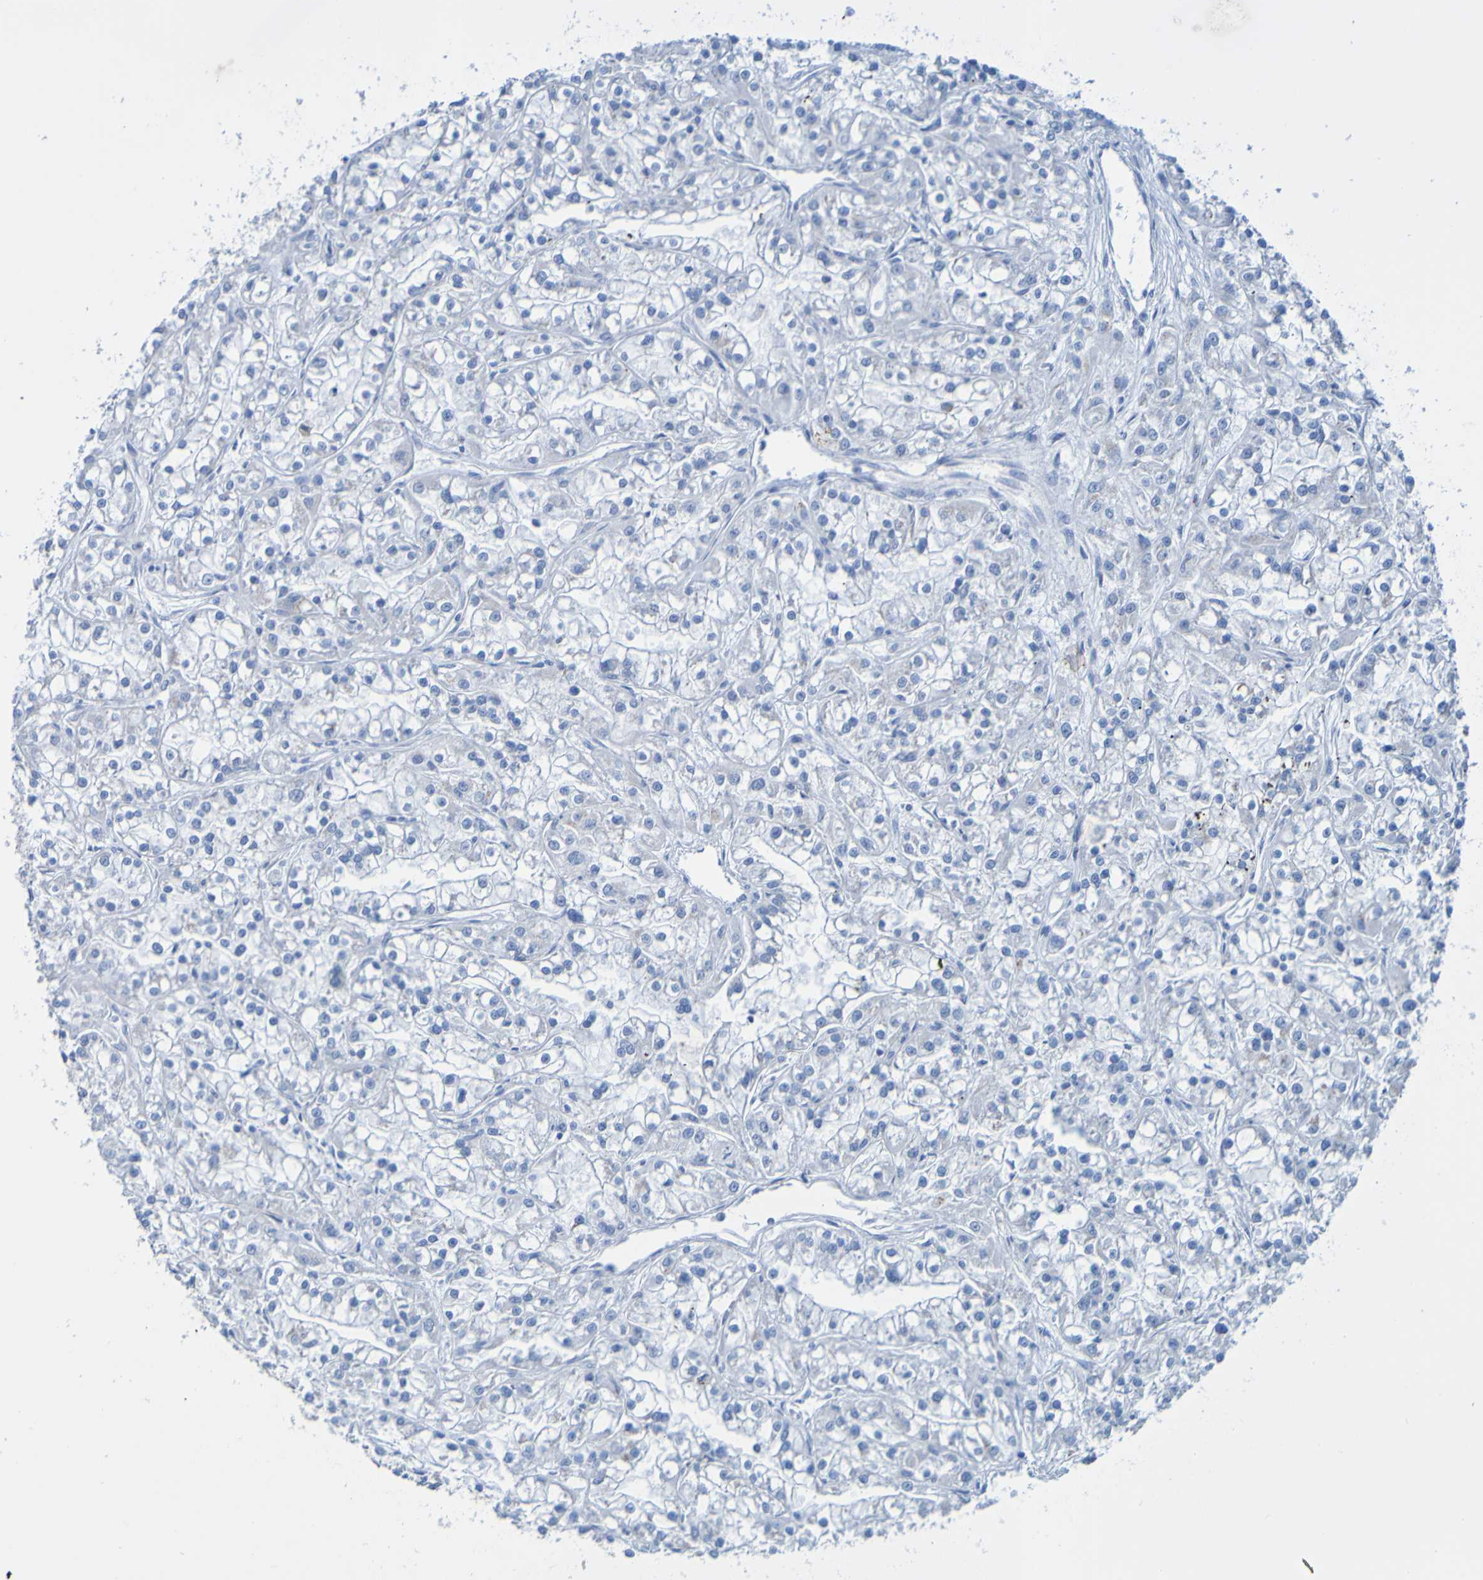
{"staining": {"intensity": "negative", "quantity": "none", "location": "none"}, "tissue": "renal cancer", "cell_type": "Tumor cells", "image_type": "cancer", "snomed": [{"axis": "morphology", "description": "Adenocarcinoma, NOS"}, {"axis": "topography", "description": "Kidney"}], "caption": "IHC photomicrograph of adenocarcinoma (renal) stained for a protein (brown), which exhibits no positivity in tumor cells.", "gene": "ACMSD", "patient": {"sex": "female", "age": 52}}